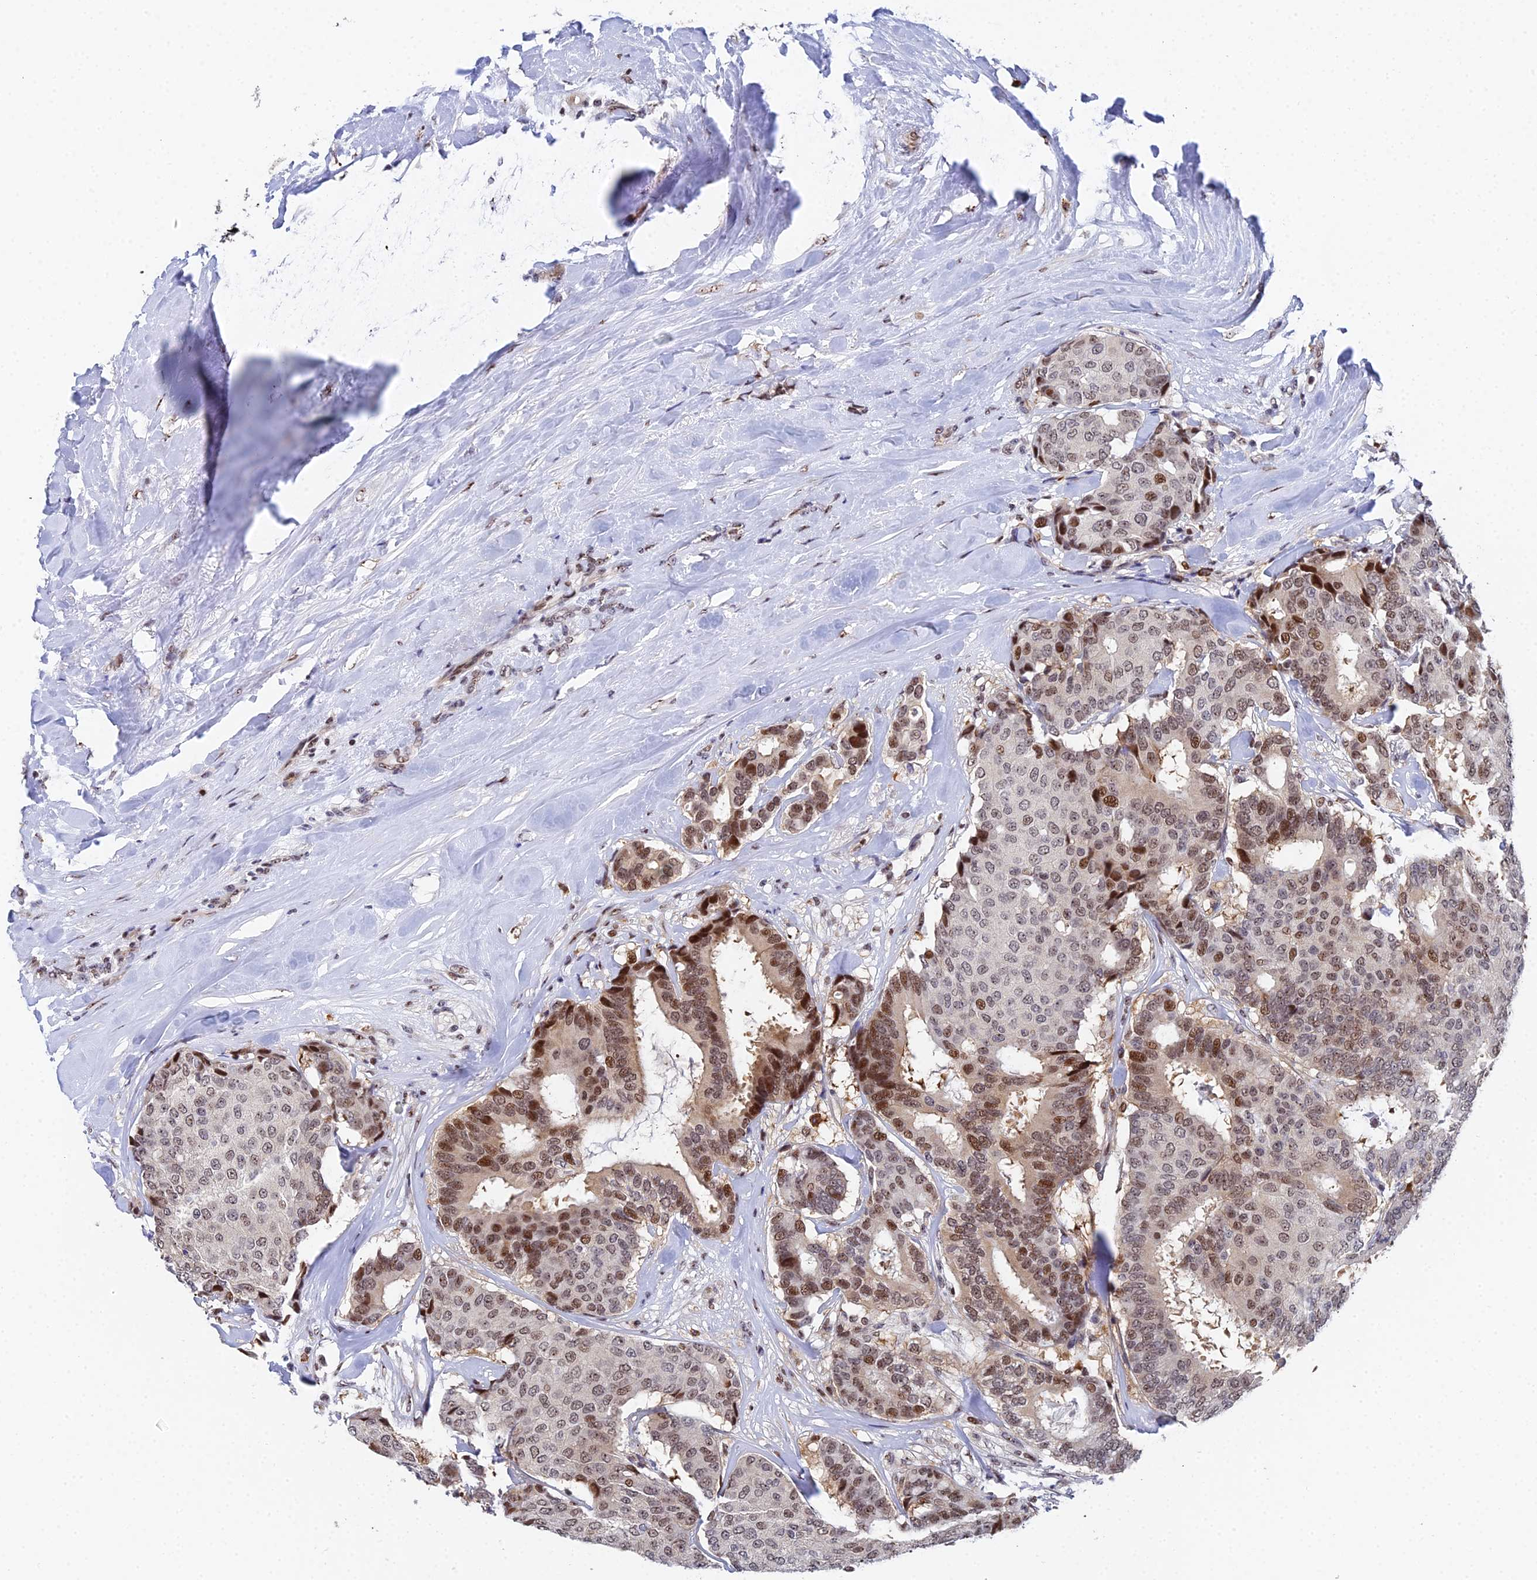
{"staining": {"intensity": "moderate", "quantity": ">75%", "location": "nuclear"}, "tissue": "breast cancer", "cell_type": "Tumor cells", "image_type": "cancer", "snomed": [{"axis": "morphology", "description": "Duct carcinoma"}, {"axis": "topography", "description": "Breast"}], "caption": "IHC photomicrograph of breast cancer stained for a protein (brown), which demonstrates medium levels of moderate nuclear positivity in about >75% of tumor cells.", "gene": "TIFA", "patient": {"sex": "female", "age": 75}}